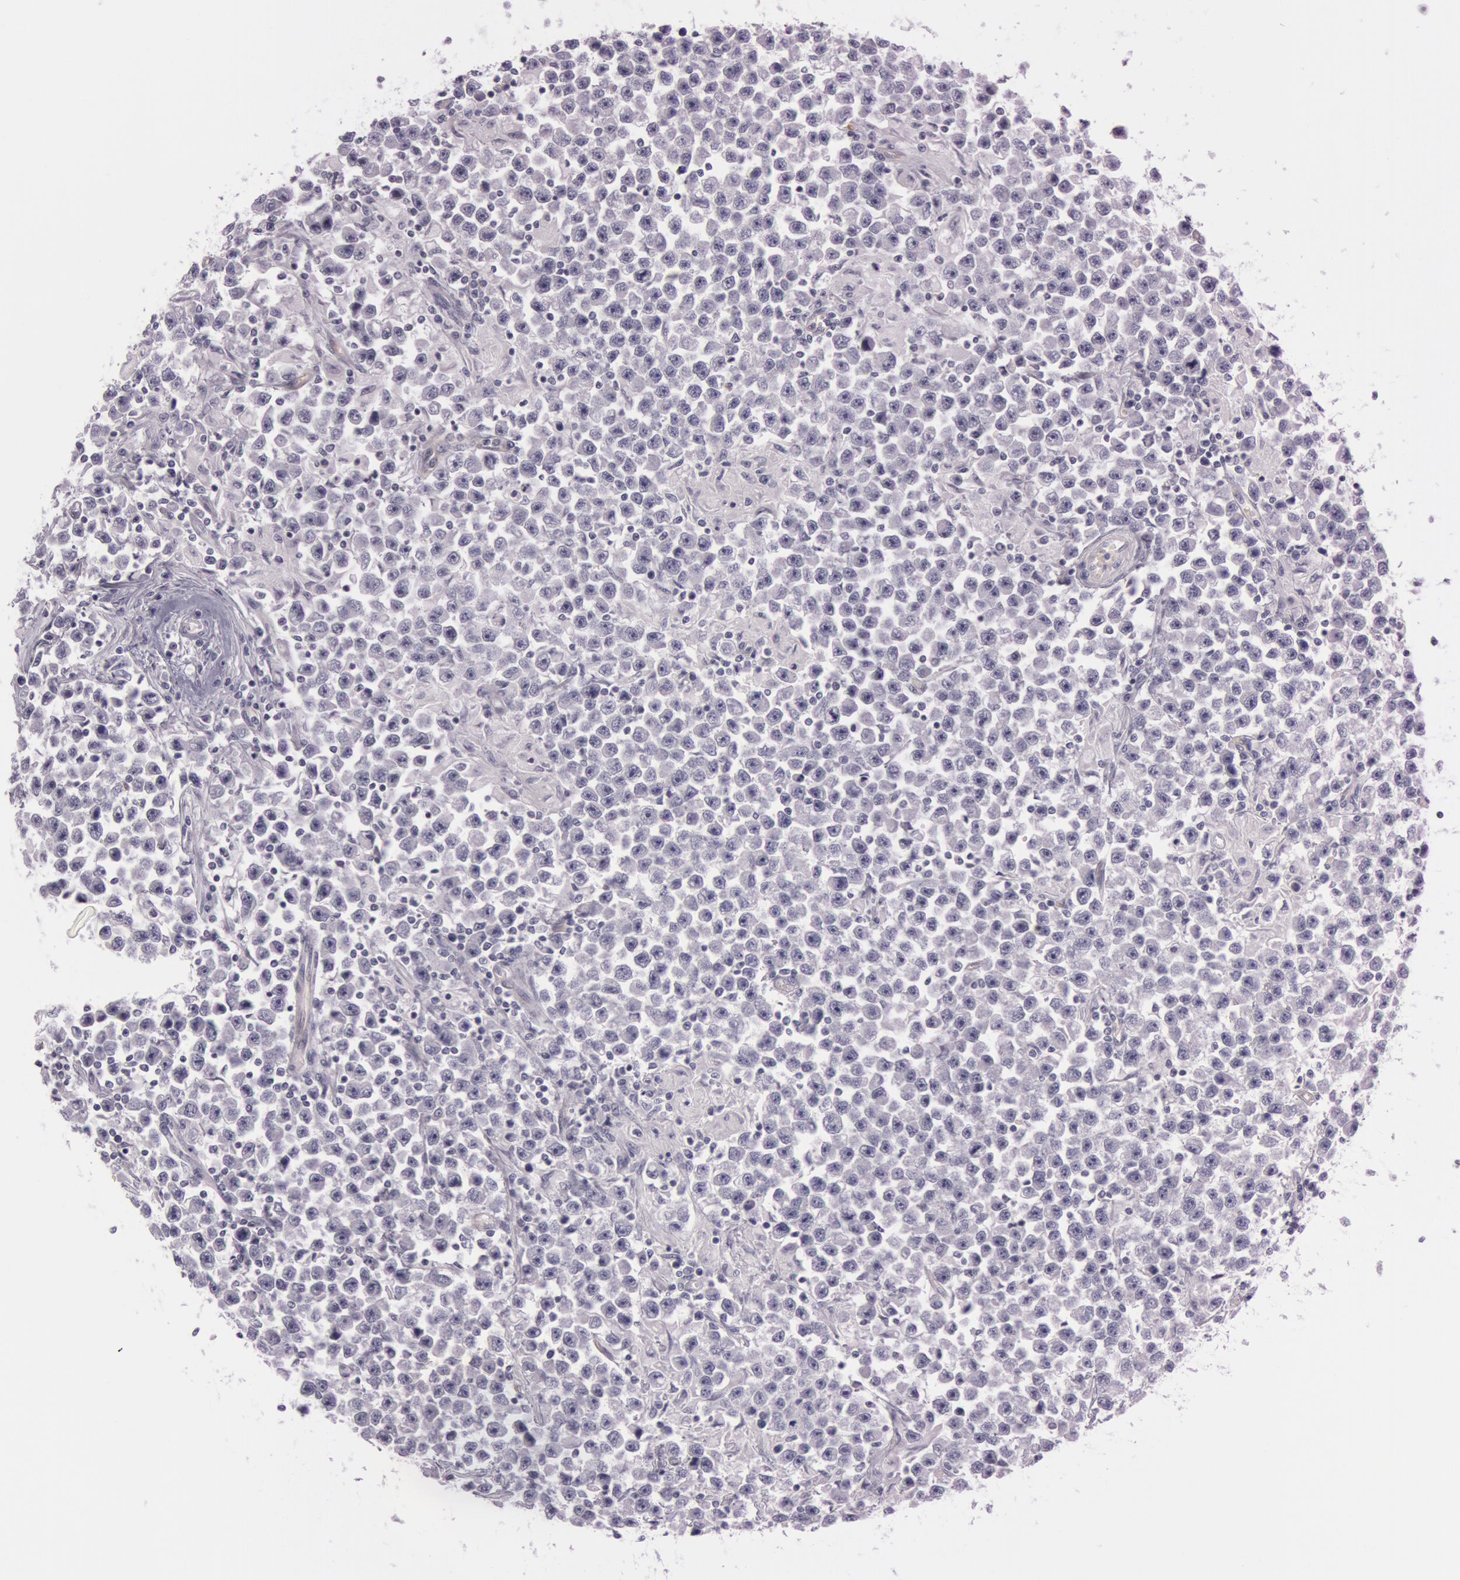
{"staining": {"intensity": "negative", "quantity": "none", "location": "none"}, "tissue": "testis cancer", "cell_type": "Tumor cells", "image_type": "cancer", "snomed": [{"axis": "morphology", "description": "Seminoma, NOS"}, {"axis": "topography", "description": "Testis"}], "caption": "Tumor cells are negative for brown protein staining in testis cancer.", "gene": "FOLH1", "patient": {"sex": "male", "age": 33}}